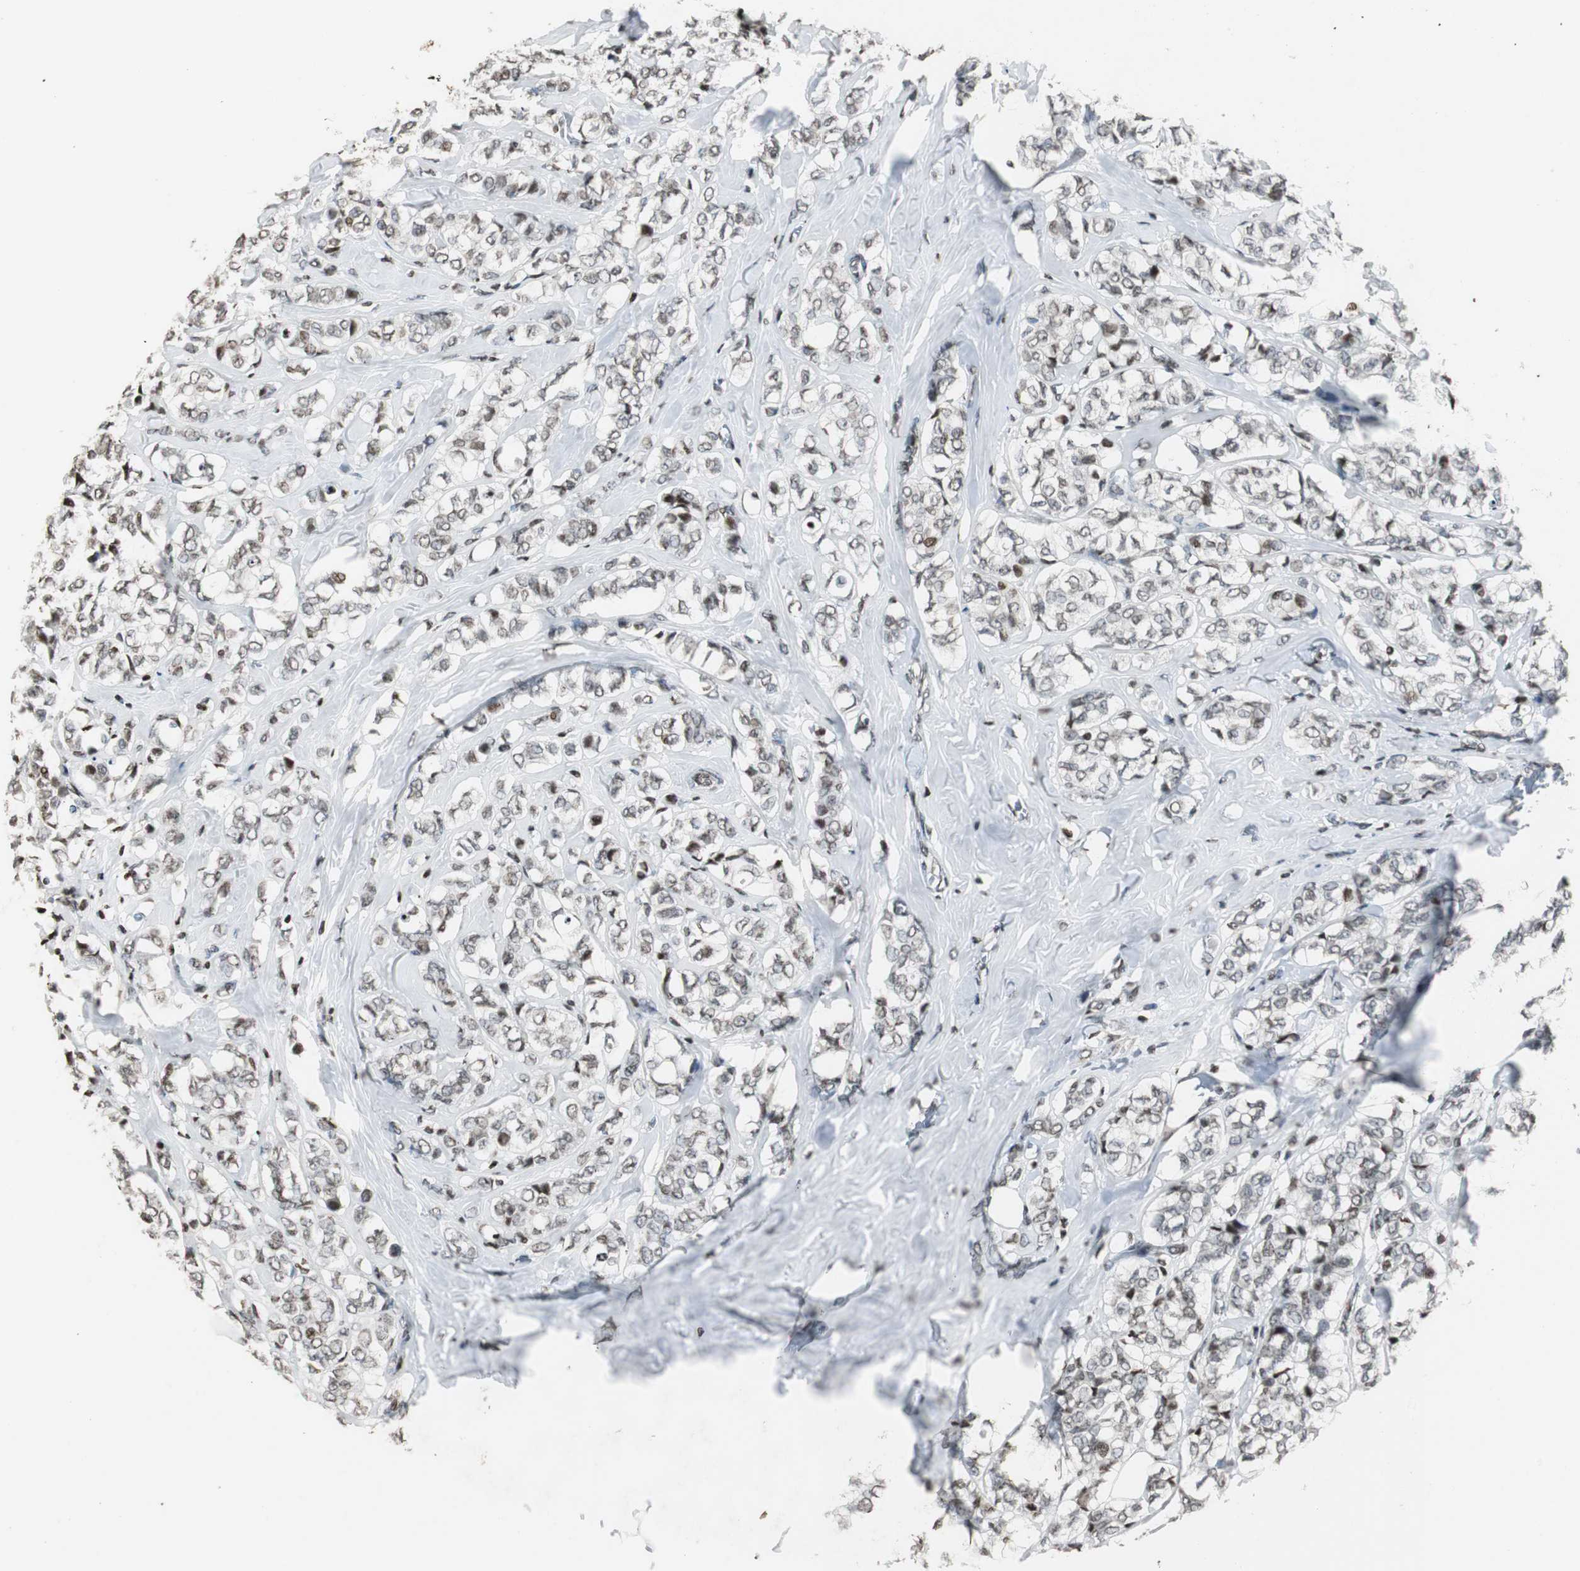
{"staining": {"intensity": "moderate", "quantity": ">75%", "location": "nuclear"}, "tissue": "breast cancer", "cell_type": "Tumor cells", "image_type": "cancer", "snomed": [{"axis": "morphology", "description": "Lobular carcinoma"}, {"axis": "topography", "description": "Breast"}], "caption": "Protein staining by IHC displays moderate nuclear expression in about >75% of tumor cells in lobular carcinoma (breast). Using DAB (brown) and hematoxylin (blue) stains, captured at high magnification using brightfield microscopy.", "gene": "PAXIP1", "patient": {"sex": "female", "age": 60}}